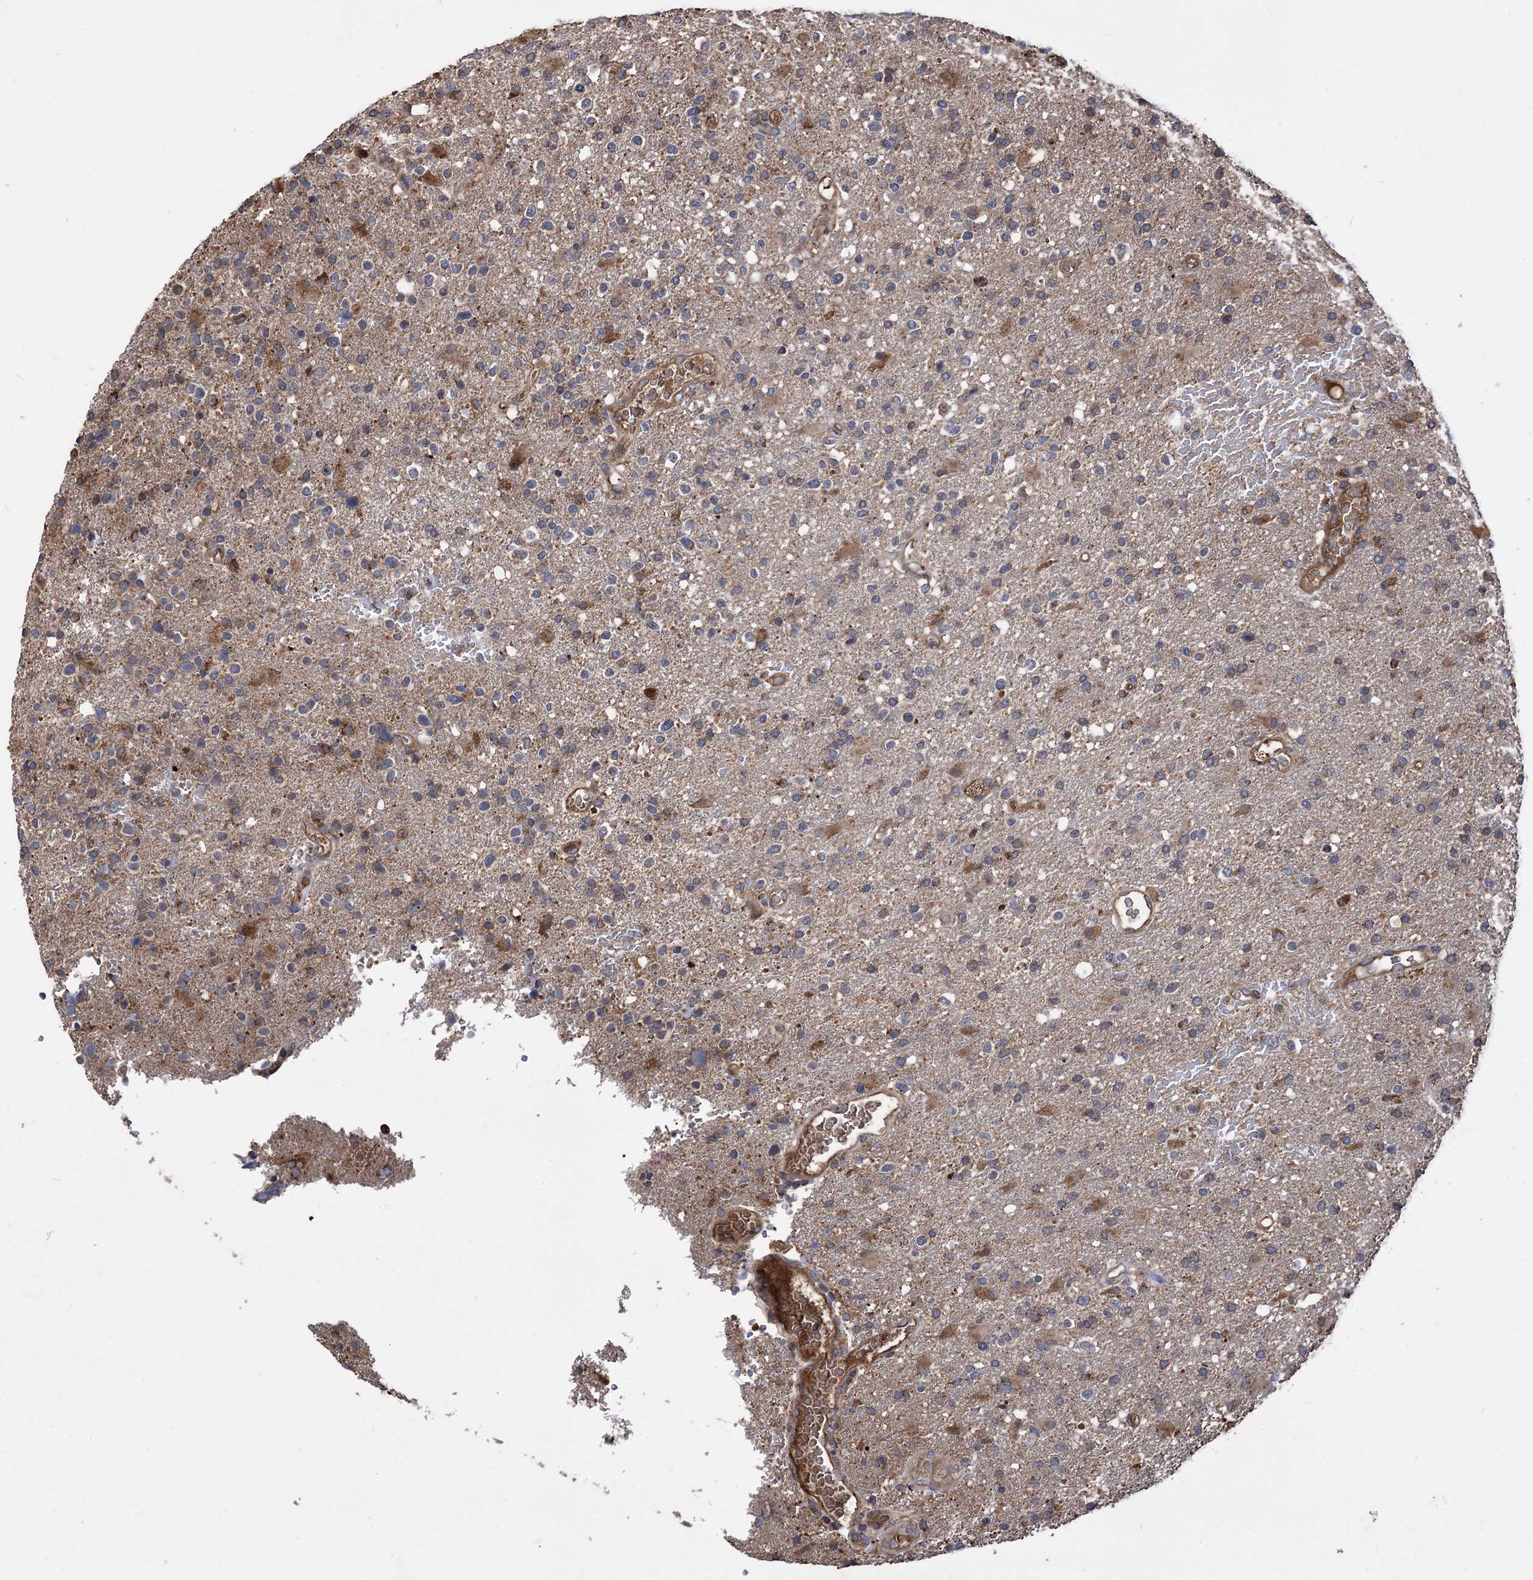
{"staining": {"intensity": "moderate", "quantity": "25%-75%", "location": "cytoplasmic/membranous"}, "tissue": "glioma", "cell_type": "Tumor cells", "image_type": "cancer", "snomed": [{"axis": "morphology", "description": "Glioma, malignant, High grade"}, {"axis": "topography", "description": "Brain"}], "caption": "DAB (3,3'-diaminobenzidine) immunohistochemical staining of glioma demonstrates moderate cytoplasmic/membranous protein expression in about 25%-75% of tumor cells.", "gene": "RASSF3", "patient": {"sex": "male", "age": 72}}